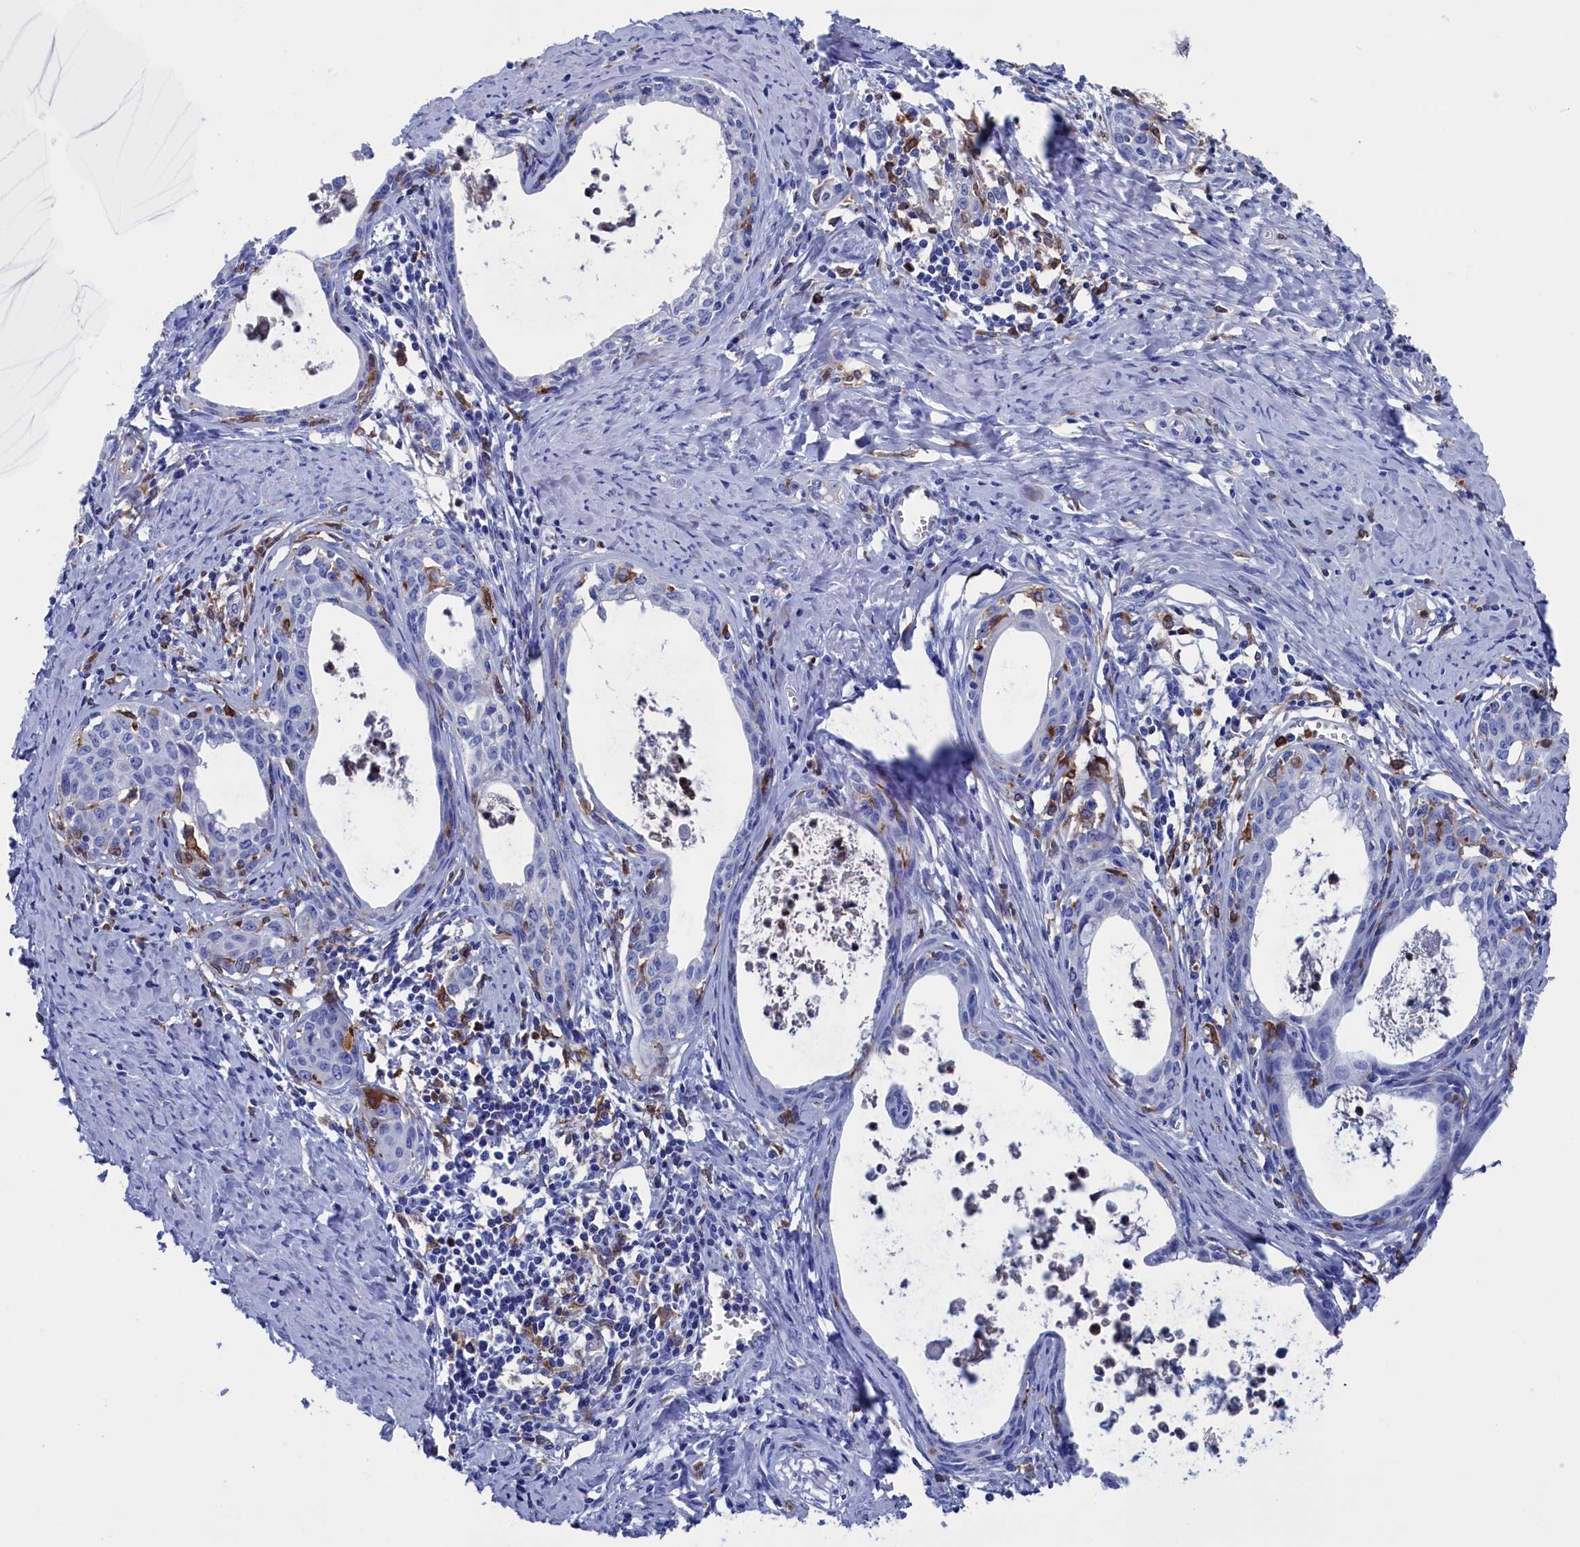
{"staining": {"intensity": "negative", "quantity": "none", "location": "none"}, "tissue": "cervical cancer", "cell_type": "Tumor cells", "image_type": "cancer", "snomed": [{"axis": "morphology", "description": "Squamous cell carcinoma, NOS"}, {"axis": "topography", "description": "Cervix"}], "caption": "The photomicrograph exhibits no staining of tumor cells in cervical squamous cell carcinoma.", "gene": "TYROBP", "patient": {"sex": "female", "age": 52}}